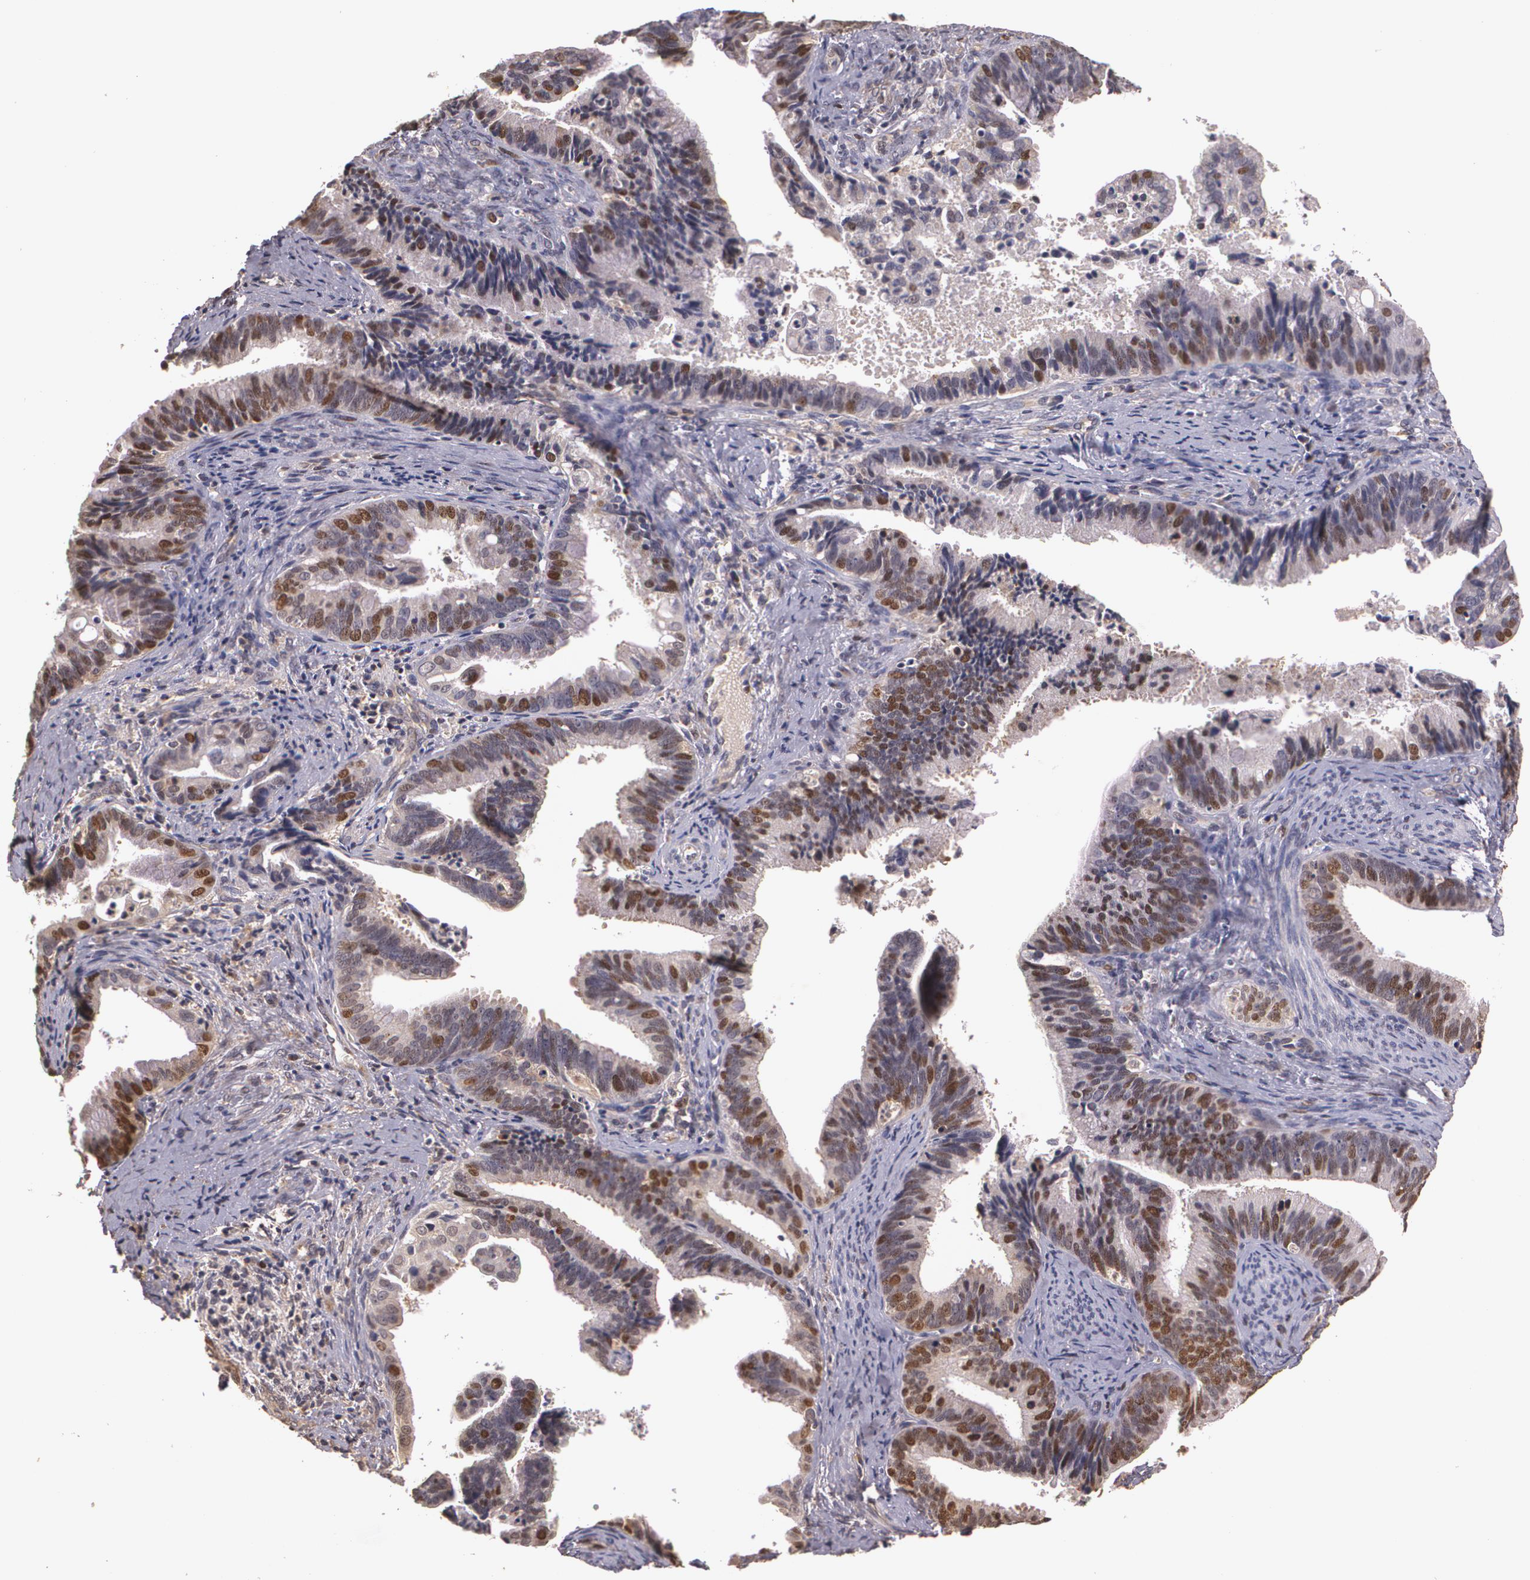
{"staining": {"intensity": "strong", "quantity": "25%-75%", "location": "nuclear"}, "tissue": "cervical cancer", "cell_type": "Tumor cells", "image_type": "cancer", "snomed": [{"axis": "morphology", "description": "Adenocarcinoma, NOS"}, {"axis": "topography", "description": "Cervix"}], "caption": "Strong nuclear staining is identified in approximately 25%-75% of tumor cells in cervical adenocarcinoma.", "gene": "BRCA1", "patient": {"sex": "female", "age": 47}}